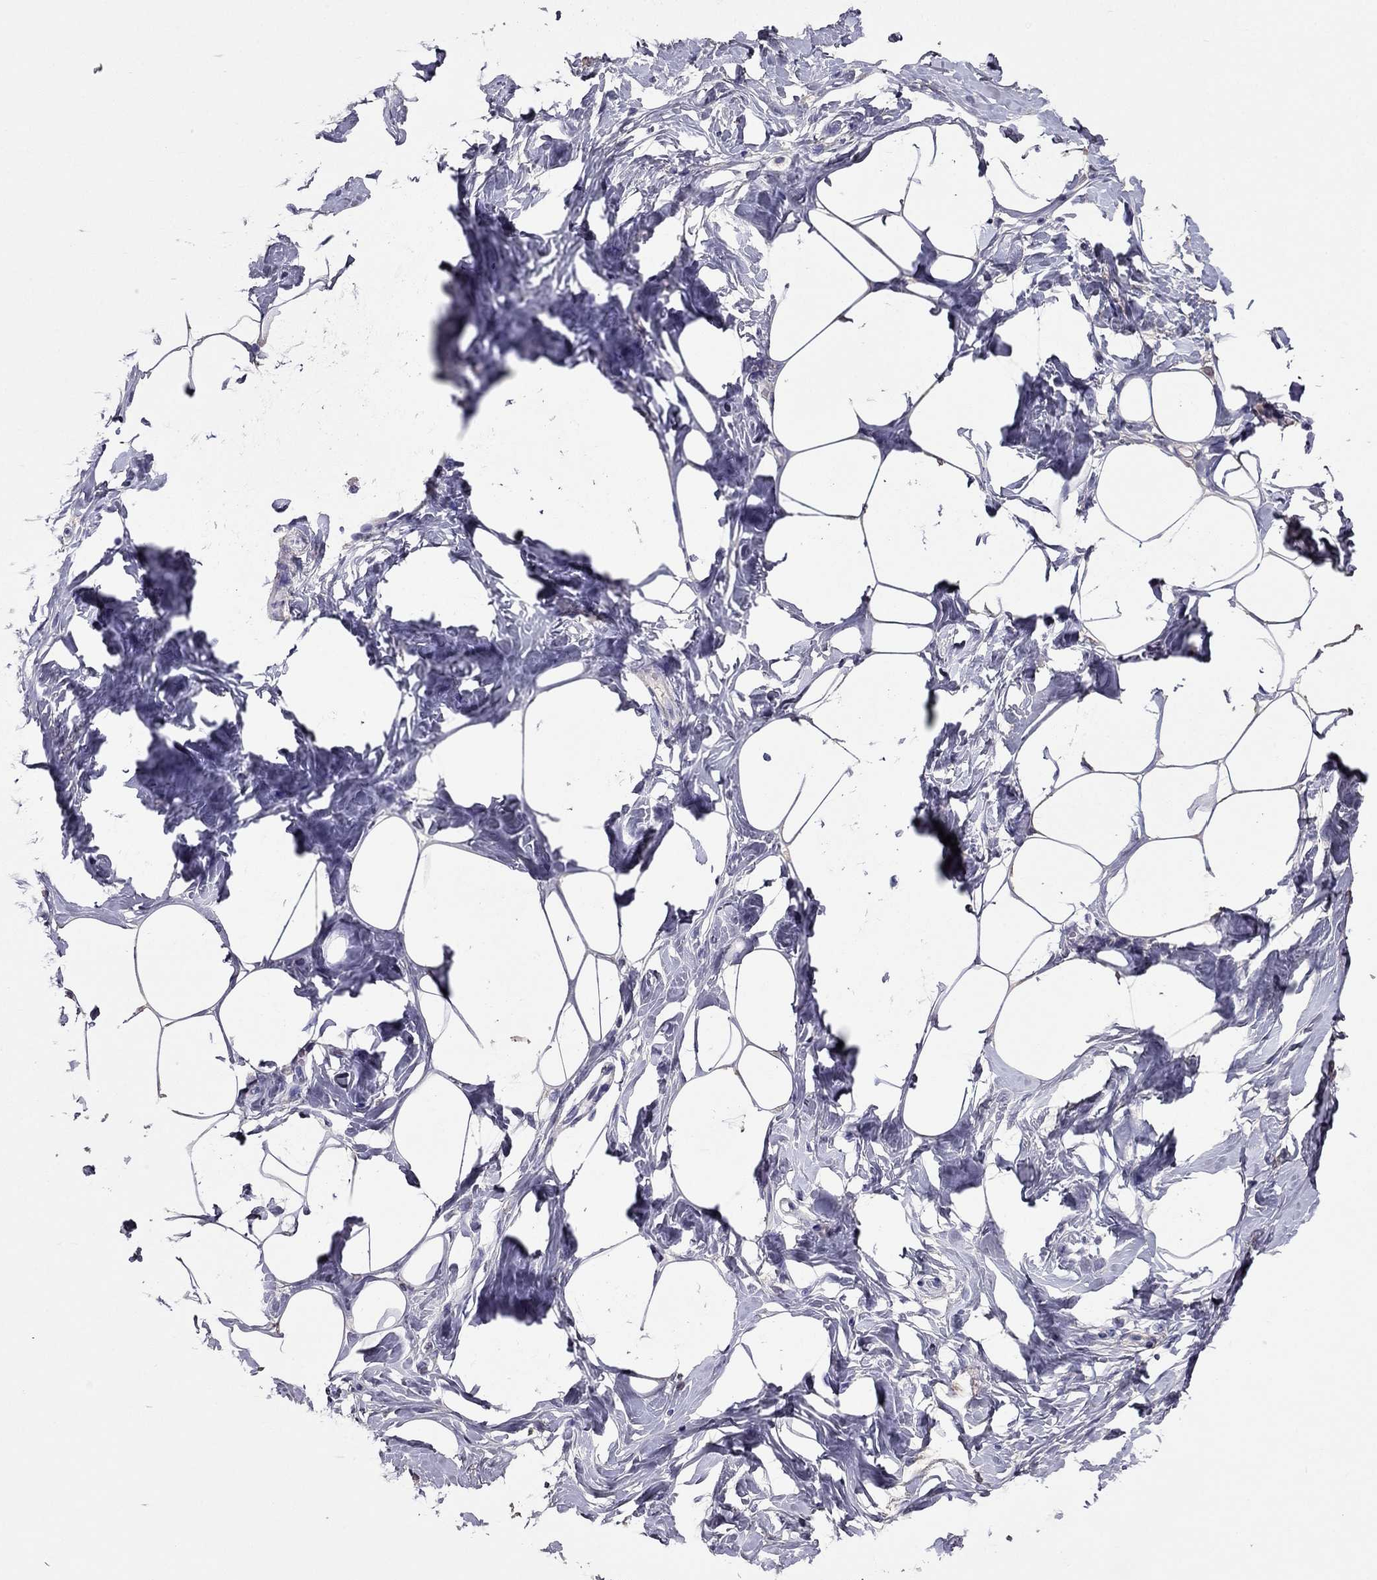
{"staining": {"intensity": "negative", "quantity": "none", "location": "none"}, "tissue": "breast", "cell_type": "Adipocytes", "image_type": "normal", "snomed": [{"axis": "morphology", "description": "Normal tissue, NOS"}, {"axis": "morphology", "description": "Lobular carcinoma, in situ"}, {"axis": "topography", "description": "Breast"}], "caption": "The histopathology image exhibits no staining of adipocytes in unremarkable breast. (Stains: DAB (3,3'-diaminobenzidine) immunohistochemistry (IHC) with hematoxylin counter stain, Microscopy: brightfield microscopy at high magnification).", "gene": "TBC1D21", "patient": {"sex": "female", "age": 35}}